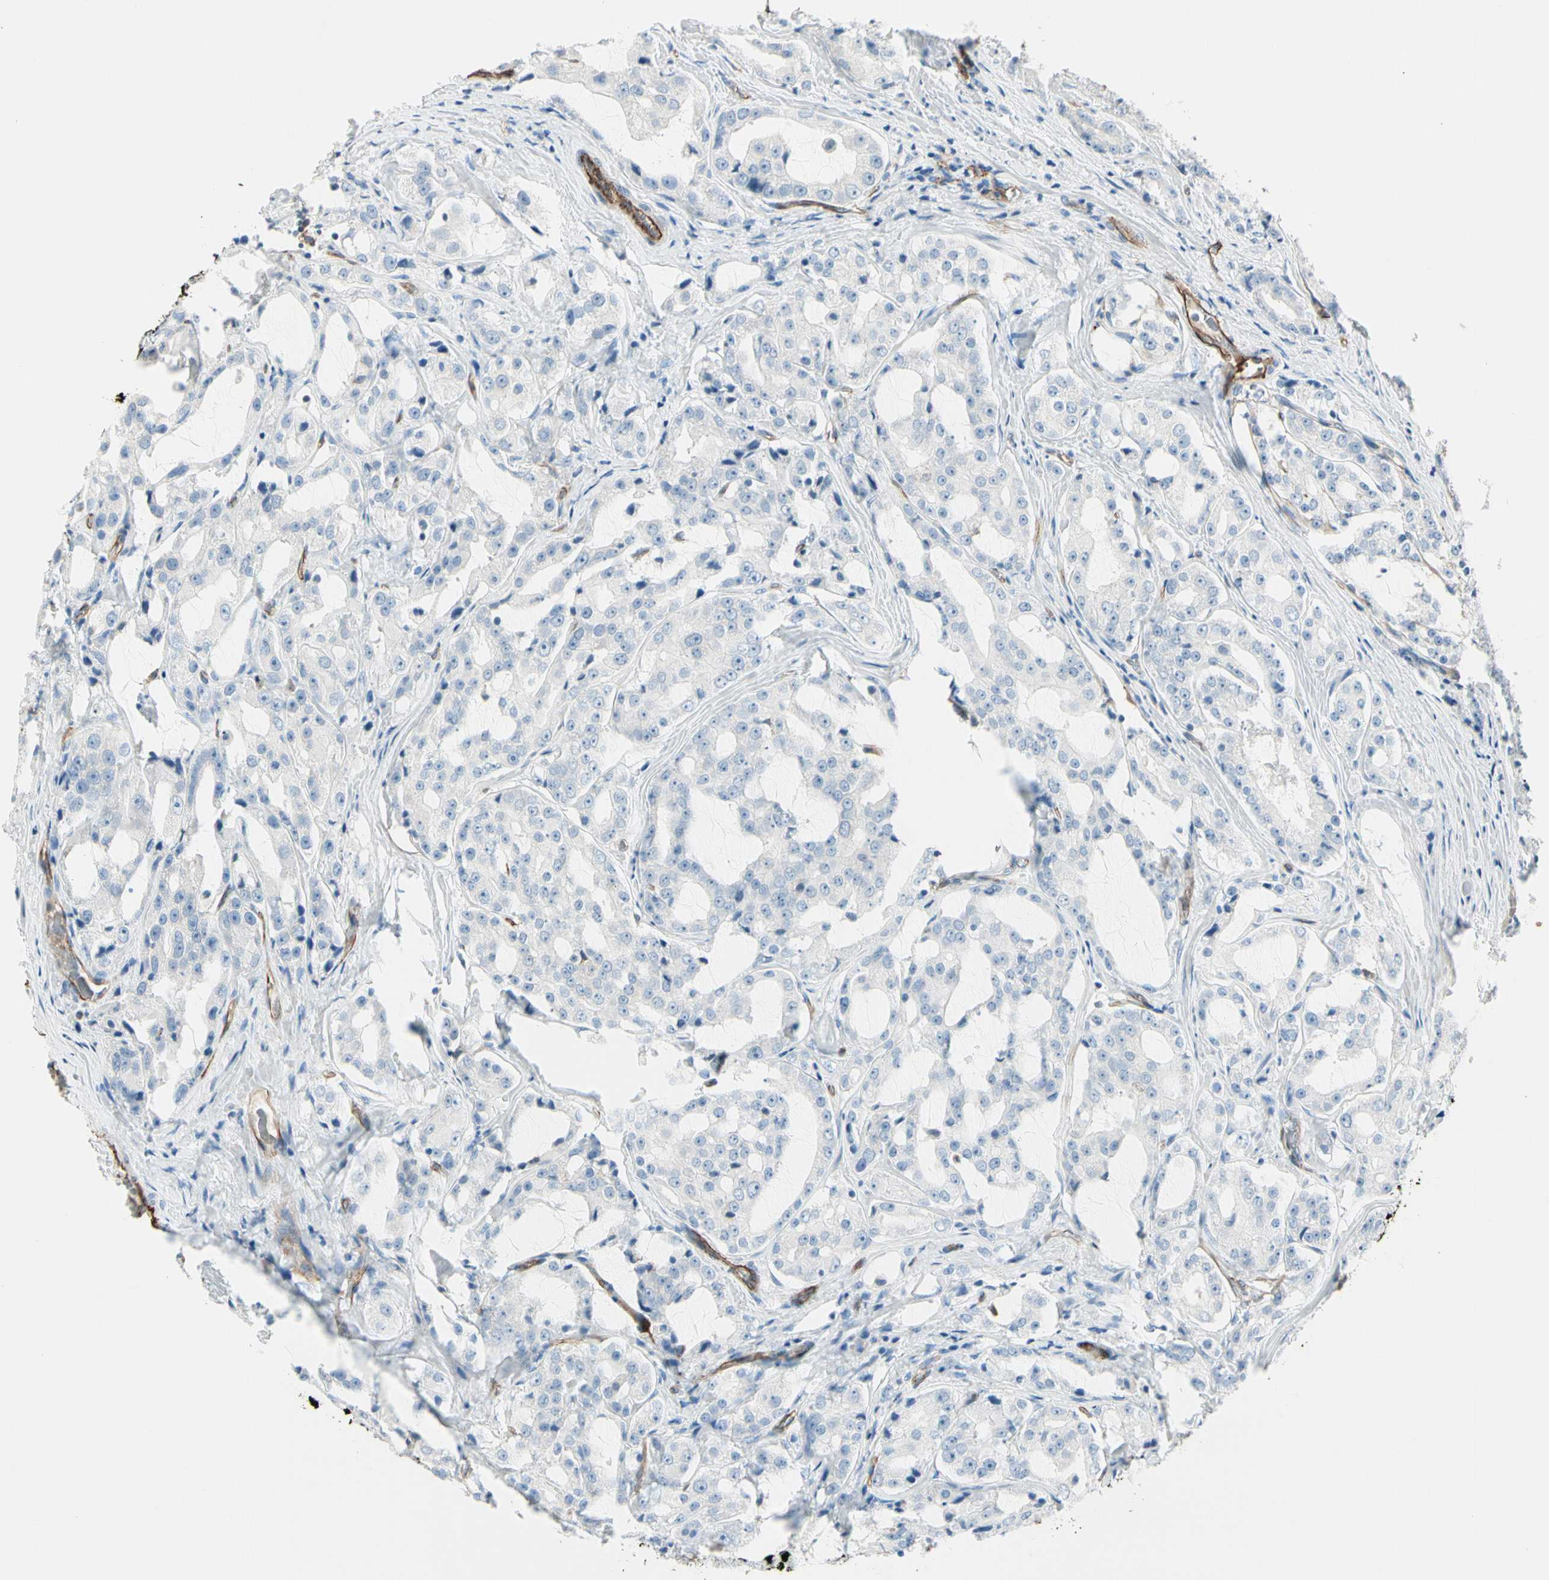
{"staining": {"intensity": "negative", "quantity": "none", "location": "none"}, "tissue": "prostate cancer", "cell_type": "Tumor cells", "image_type": "cancer", "snomed": [{"axis": "morphology", "description": "Adenocarcinoma, High grade"}, {"axis": "topography", "description": "Prostate"}], "caption": "Prostate cancer (high-grade adenocarcinoma) was stained to show a protein in brown. There is no significant positivity in tumor cells.", "gene": "CD93", "patient": {"sex": "male", "age": 73}}